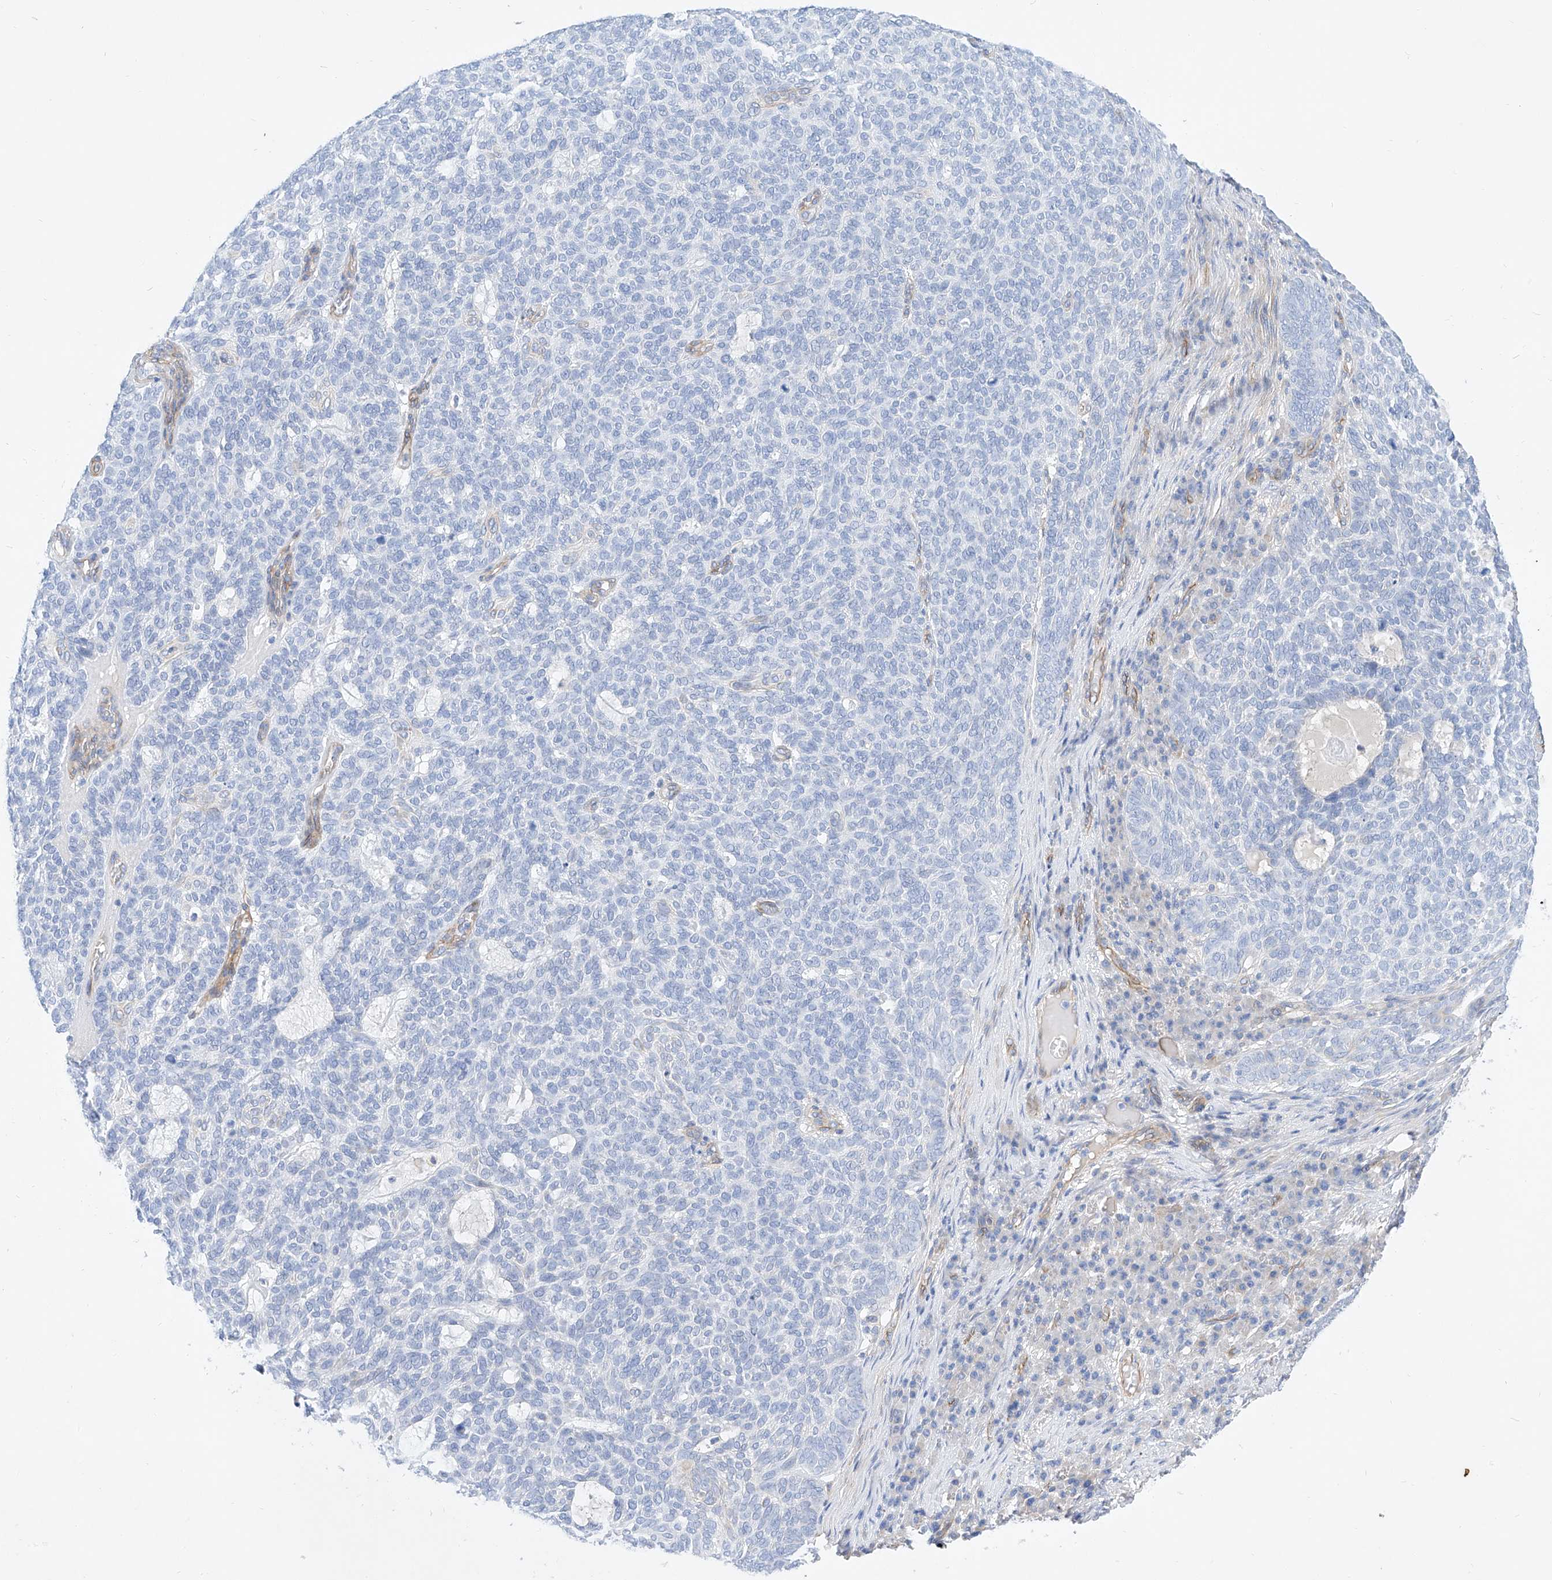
{"staining": {"intensity": "negative", "quantity": "none", "location": "none"}, "tissue": "skin cancer", "cell_type": "Tumor cells", "image_type": "cancer", "snomed": [{"axis": "morphology", "description": "Squamous cell carcinoma, NOS"}, {"axis": "topography", "description": "Skin"}], "caption": "Immunohistochemistry micrograph of neoplastic tissue: skin cancer stained with DAB (3,3'-diaminobenzidine) exhibits no significant protein positivity in tumor cells.", "gene": "SBSPON", "patient": {"sex": "female", "age": 90}}